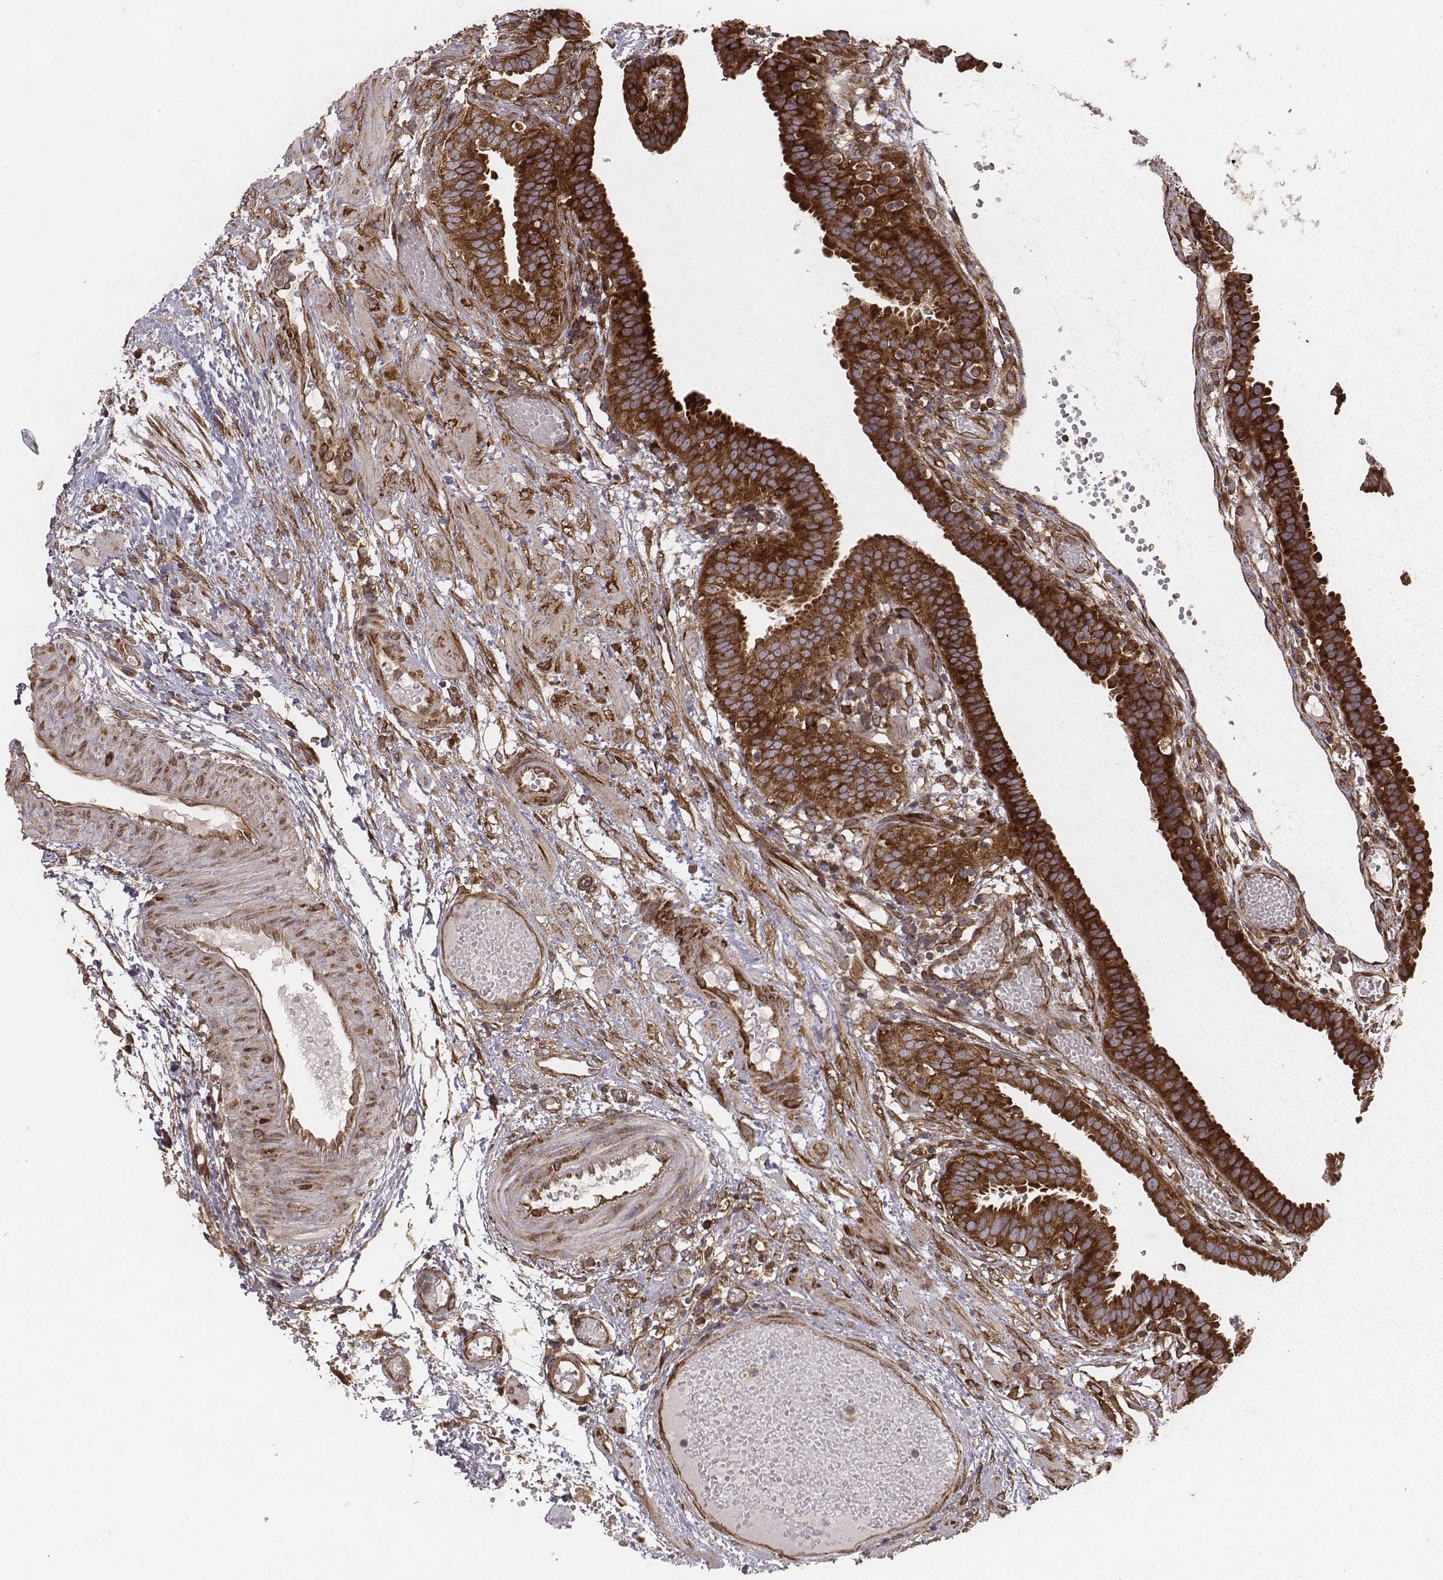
{"staining": {"intensity": "strong", "quantity": ">75%", "location": "cytoplasmic/membranous"}, "tissue": "fallopian tube", "cell_type": "Glandular cells", "image_type": "normal", "snomed": [{"axis": "morphology", "description": "Normal tissue, NOS"}, {"axis": "topography", "description": "Fallopian tube"}], "caption": "A histopathology image showing strong cytoplasmic/membranous expression in about >75% of glandular cells in benign fallopian tube, as visualized by brown immunohistochemical staining.", "gene": "TXLNA", "patient": {"sex": "female", "age": 37}}